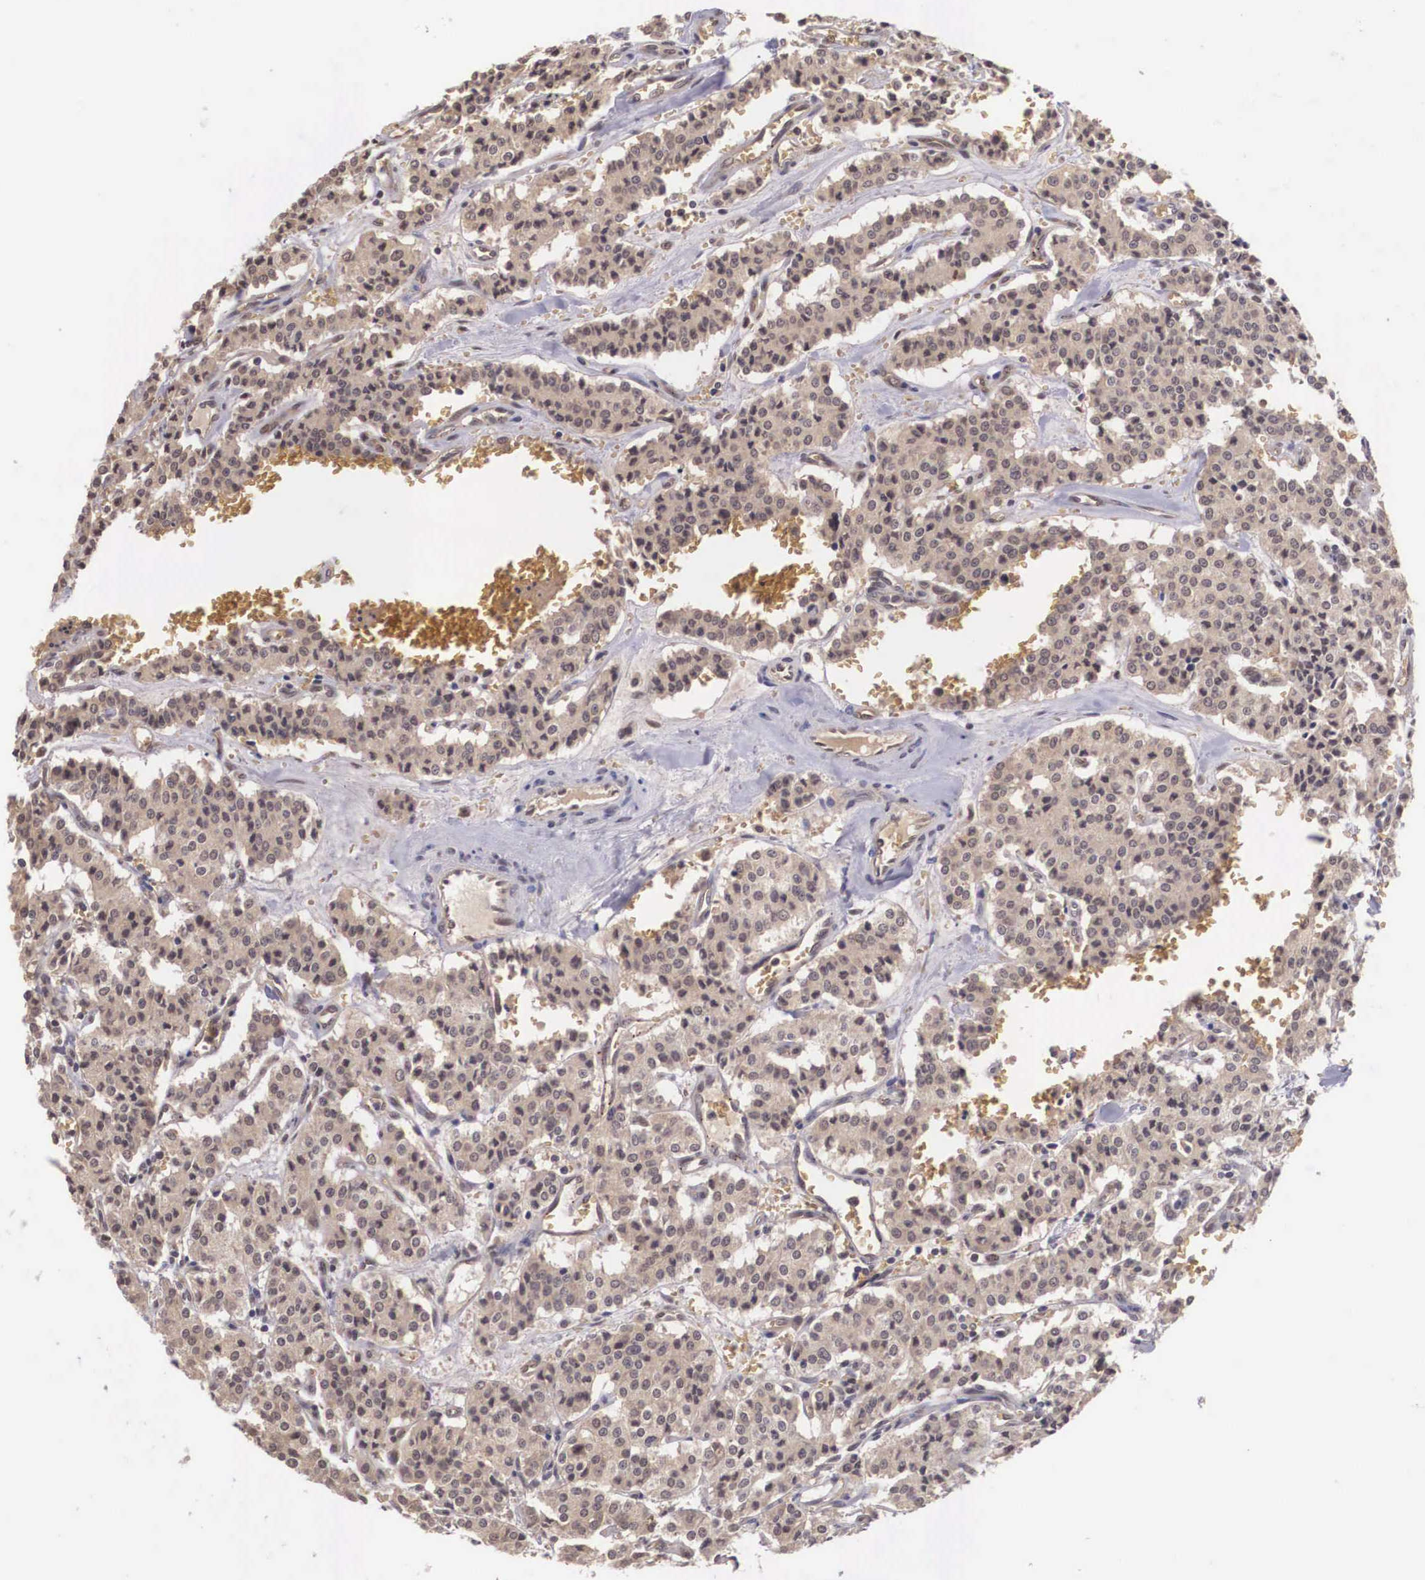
{"staining": {"intensity": "weak", "quantity": ">75%", "location": "cytoplasmic/membranous"}, "tissue": "carcinoid", "cell_type": "Tumor cells", "image_type": "cancer", "snomed": [{"axis": "morphology", "description": "Carcinoid, malignant, NOS"}, {"axis": "topography", "description": "Bronchus"}], "caption": "Immunohistochemical staining of human malignant carcinoid shows low levels of weak cytoplasmic/membranous expression in approximately >75% of tumor cells.", "gene": "VASH1", "patient": {"sex": "male", "age": 55}}